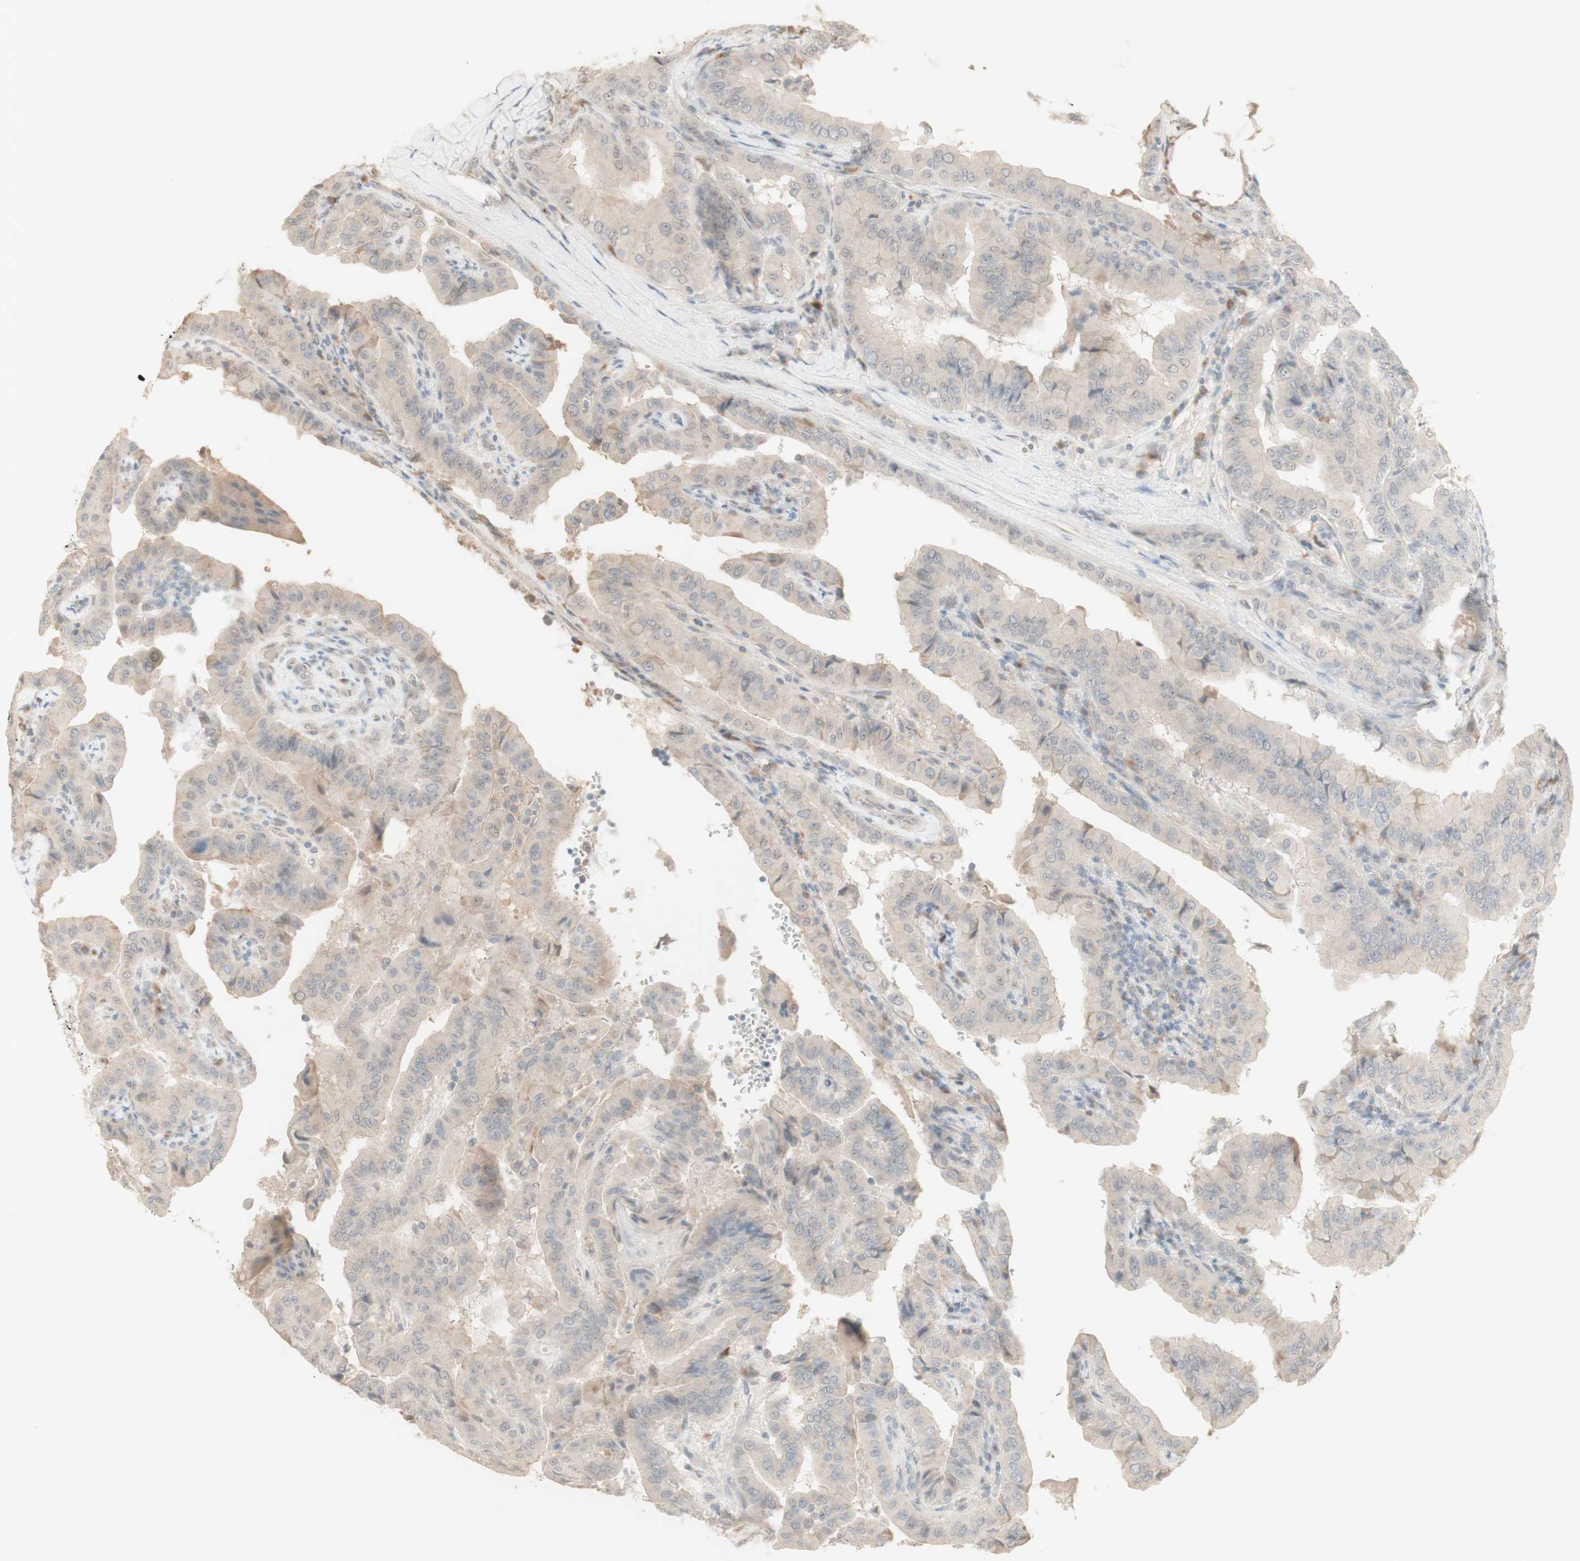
{"staining": {"intensity": "weak", "quantity": ">75%", "location": "cytoplasmic/membranous"}, "tissue": "thyroid cancer", "cell_type": "Tumor cells", "image_type": "cancer", "snomed": [{"axis": "morphology", "description": "Papillary adenocarcinoma, NOS"}, {"axis": "topography", "description": "Thyroid gland"}], "caption": "Immunohistochemical staining of human papillary adenocarcinoma (thyroid) shows weak cytoplasmic/membranous protein staining in approximately >75% of tumor cells.", "gene": "PLCD4", "patient": {"sex": "male", "age": 33}}